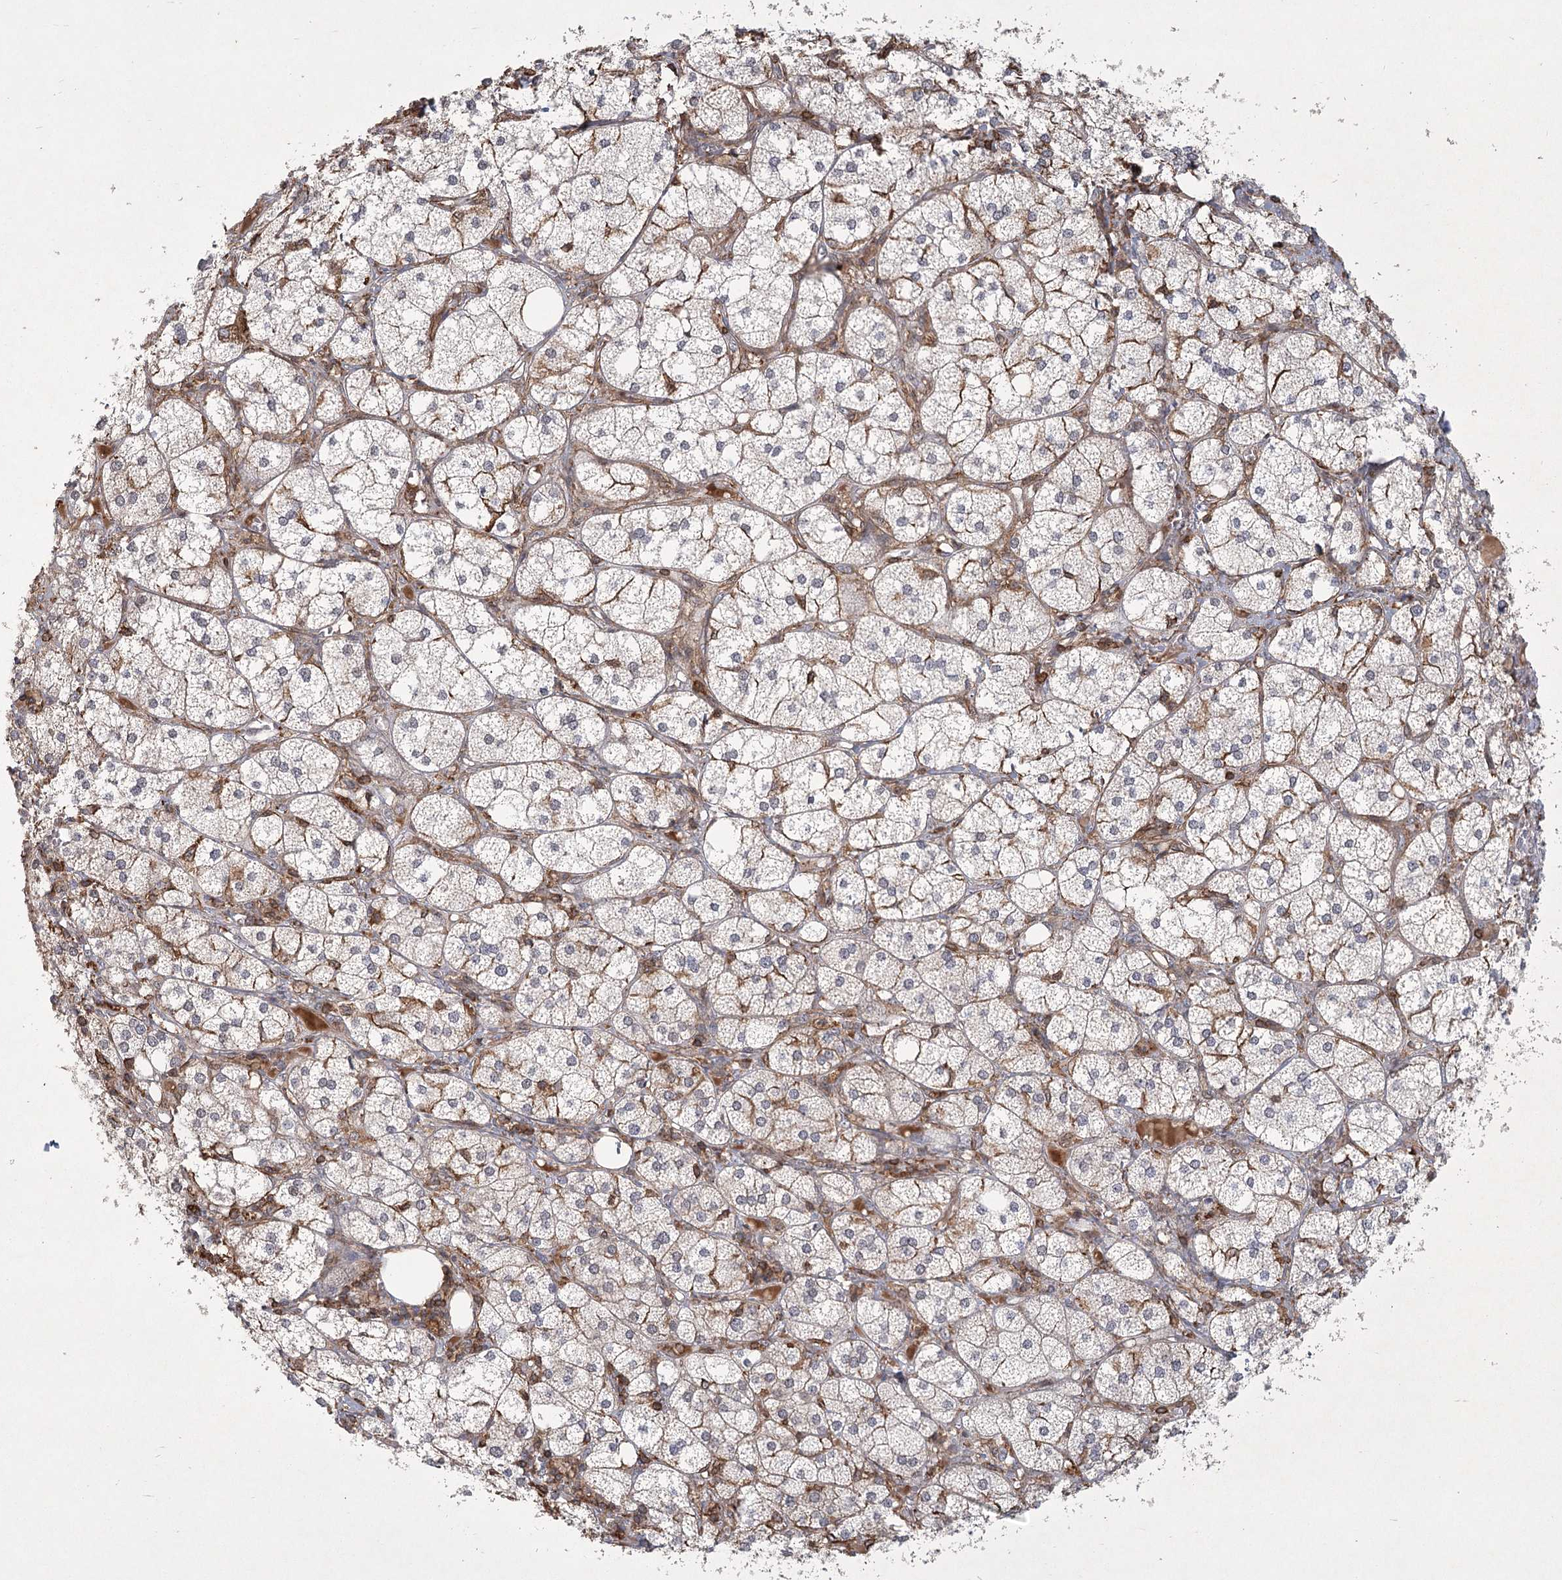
{"staining": {"intensity": "moderate", "quantity": "<25%", "location": "cytoplasmic/membranous"}, "tissue": "adrenal gland", "cell_type": "Glandular cells", "image_type": "normal", "snomed": [{"axis": "morphology", "description": "Normal tissue, NOS"}, {"axis": "topography", "description": "Adrenal gland"}], "caption": "Protein analysis of unremarkable adrenal gland demonstrates moderate cytoplasmic/membranous positivity in about <25% of glandular cells.", "gene": "MEPE", "patient": {"sex": "female", "age": 61}}